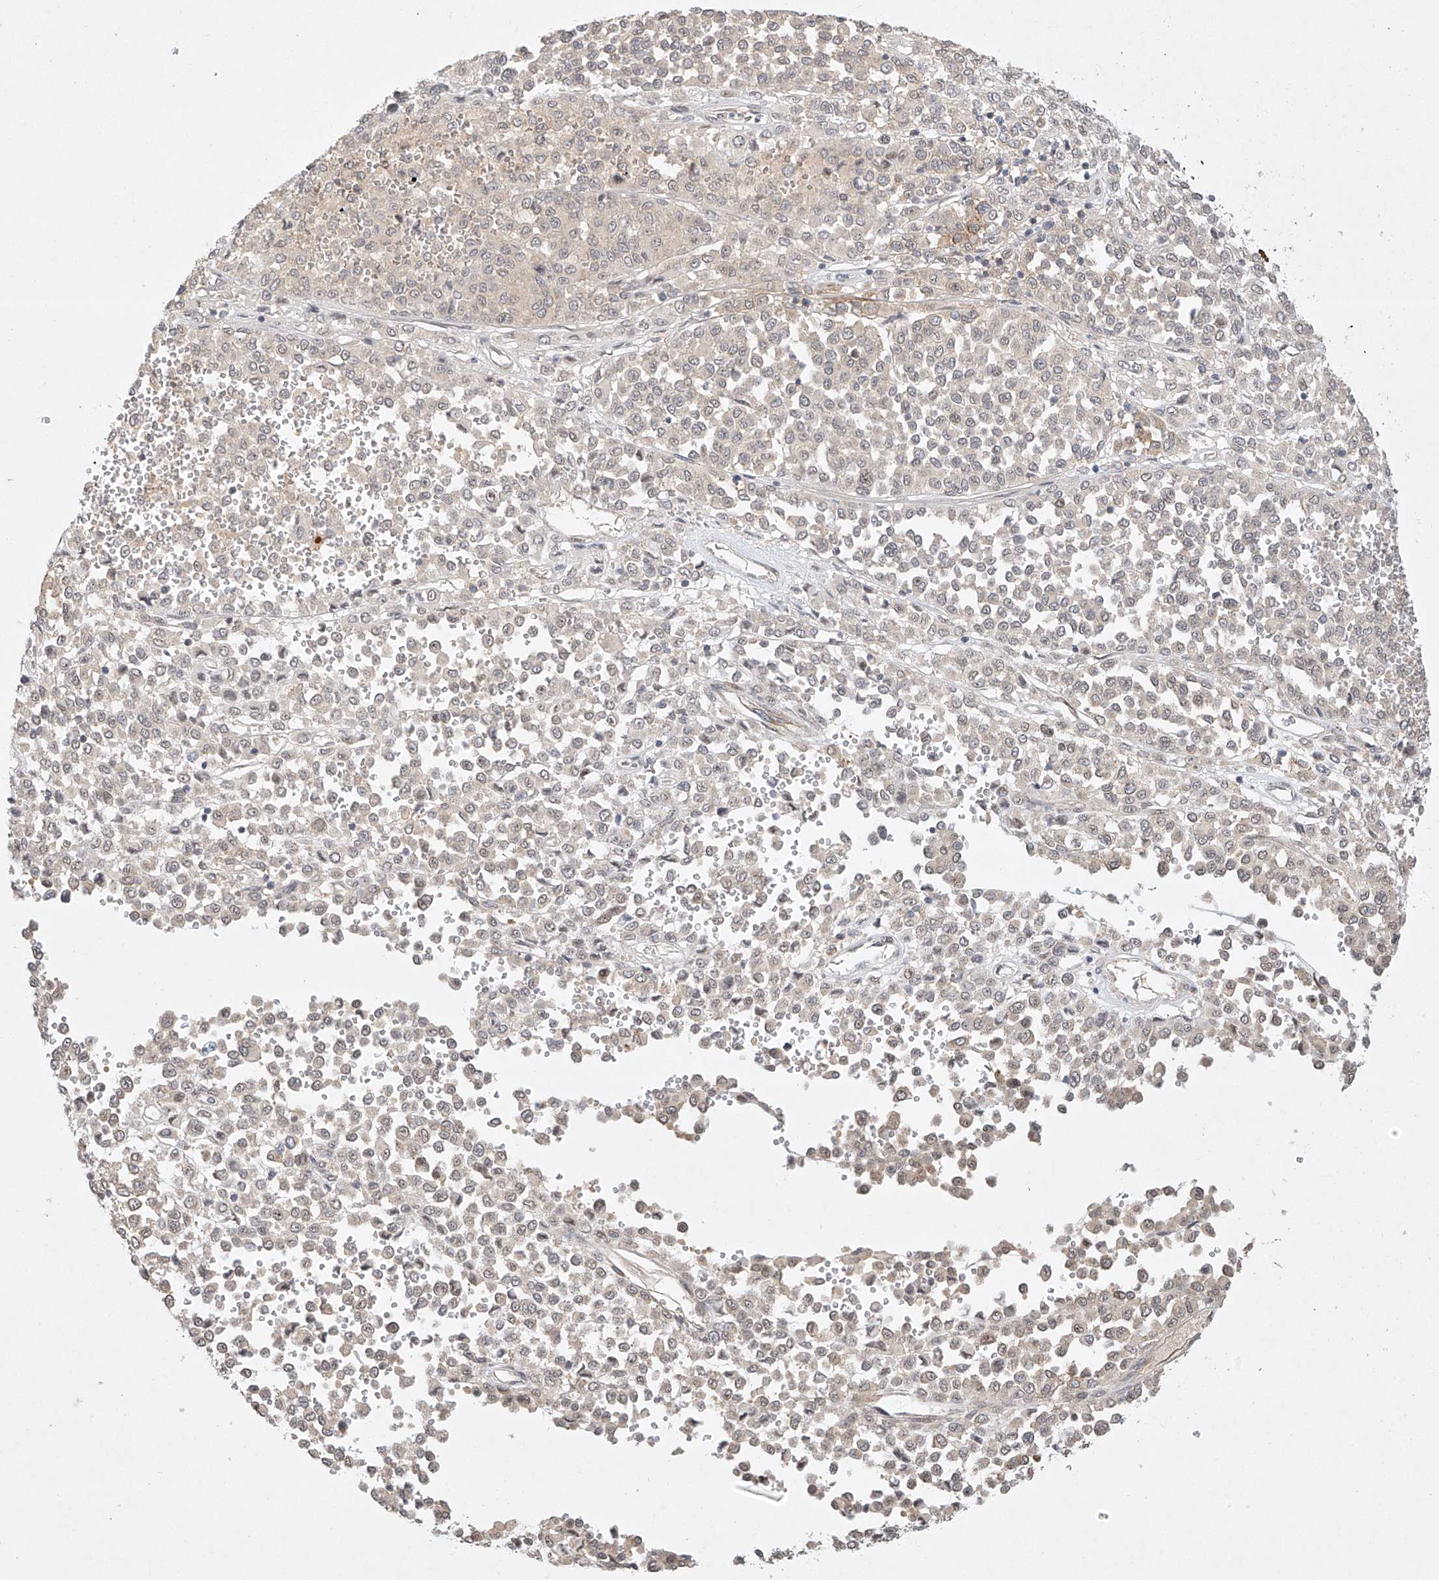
{"staining": {"intensity": "negative", "quantity": "none", "location": "none"}, "tissue": "melanoma", "cell_type": "Tumor cells", "image_type": "cancer", "snomed": [{"axis": "morphology", "description": "Malignant melanoma, Metastatic site"}, {"axis": "topography", "description": "Pancreas"}], "caption": "Immunohistochemical staining of malignant melanoma (metastatic site) reveals no significant expression in tumor cells.", "gene": "TASP1", "patient": {"sex": "female", "age": 30}}